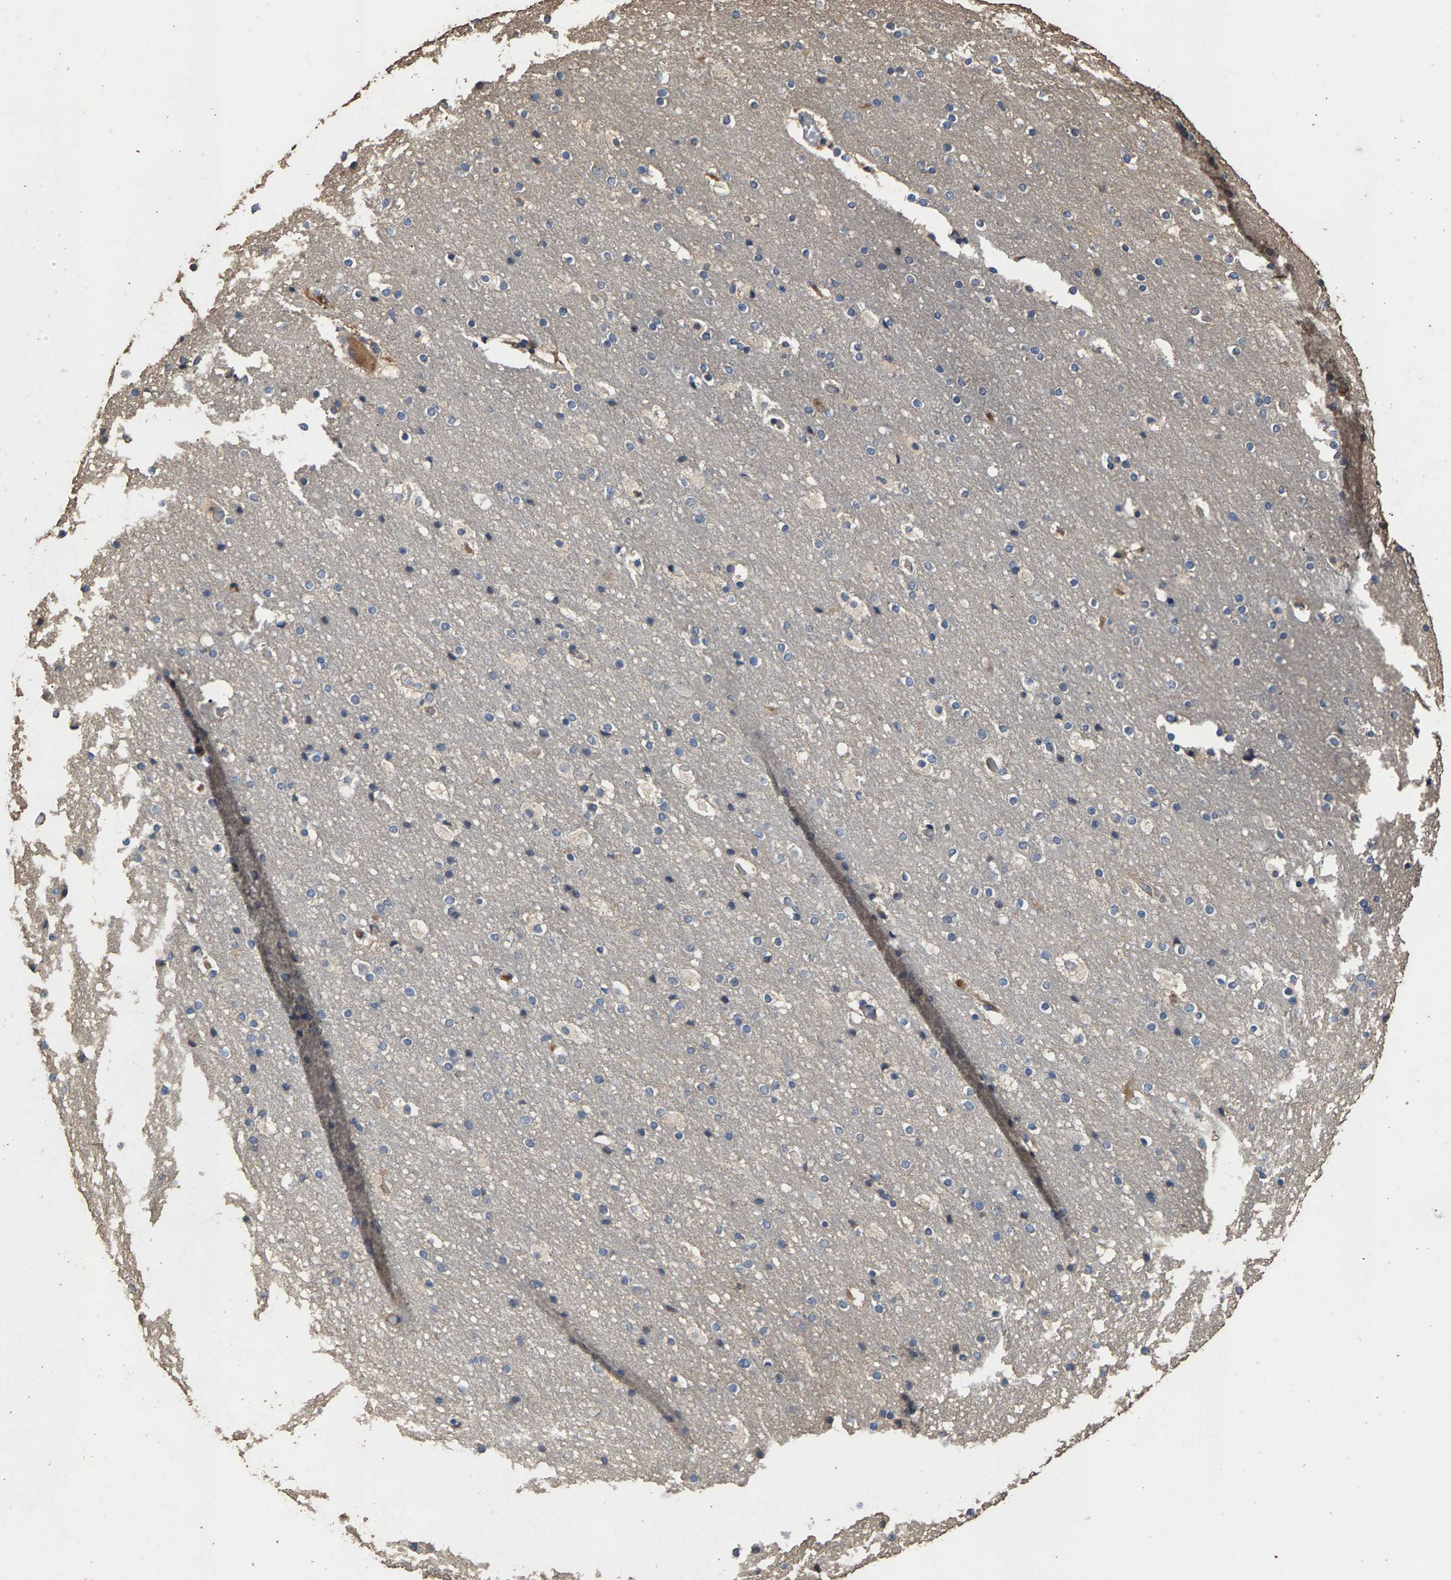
{"staining": {"intensity": "weak", "quantity": ">75%", "location": "cytoplasmic/membranous"}, "tissue": "cerebral cortex", "cell_type": "Endothelial cells", "image_type": "normal", "snomed": [{"axis": "morphology", "description": "Normal tissue, NOS"}, {"axis": "topography", "description": "Cerebral cortex"}], "caption": "A histopathology image of human cerebral cortex stained for a protein demonstrates weak cytoplasmic/membranous brown staining in endothelial cells.", "gene": "HTRA3", "patient": {"sex": "male", "age": 57}}